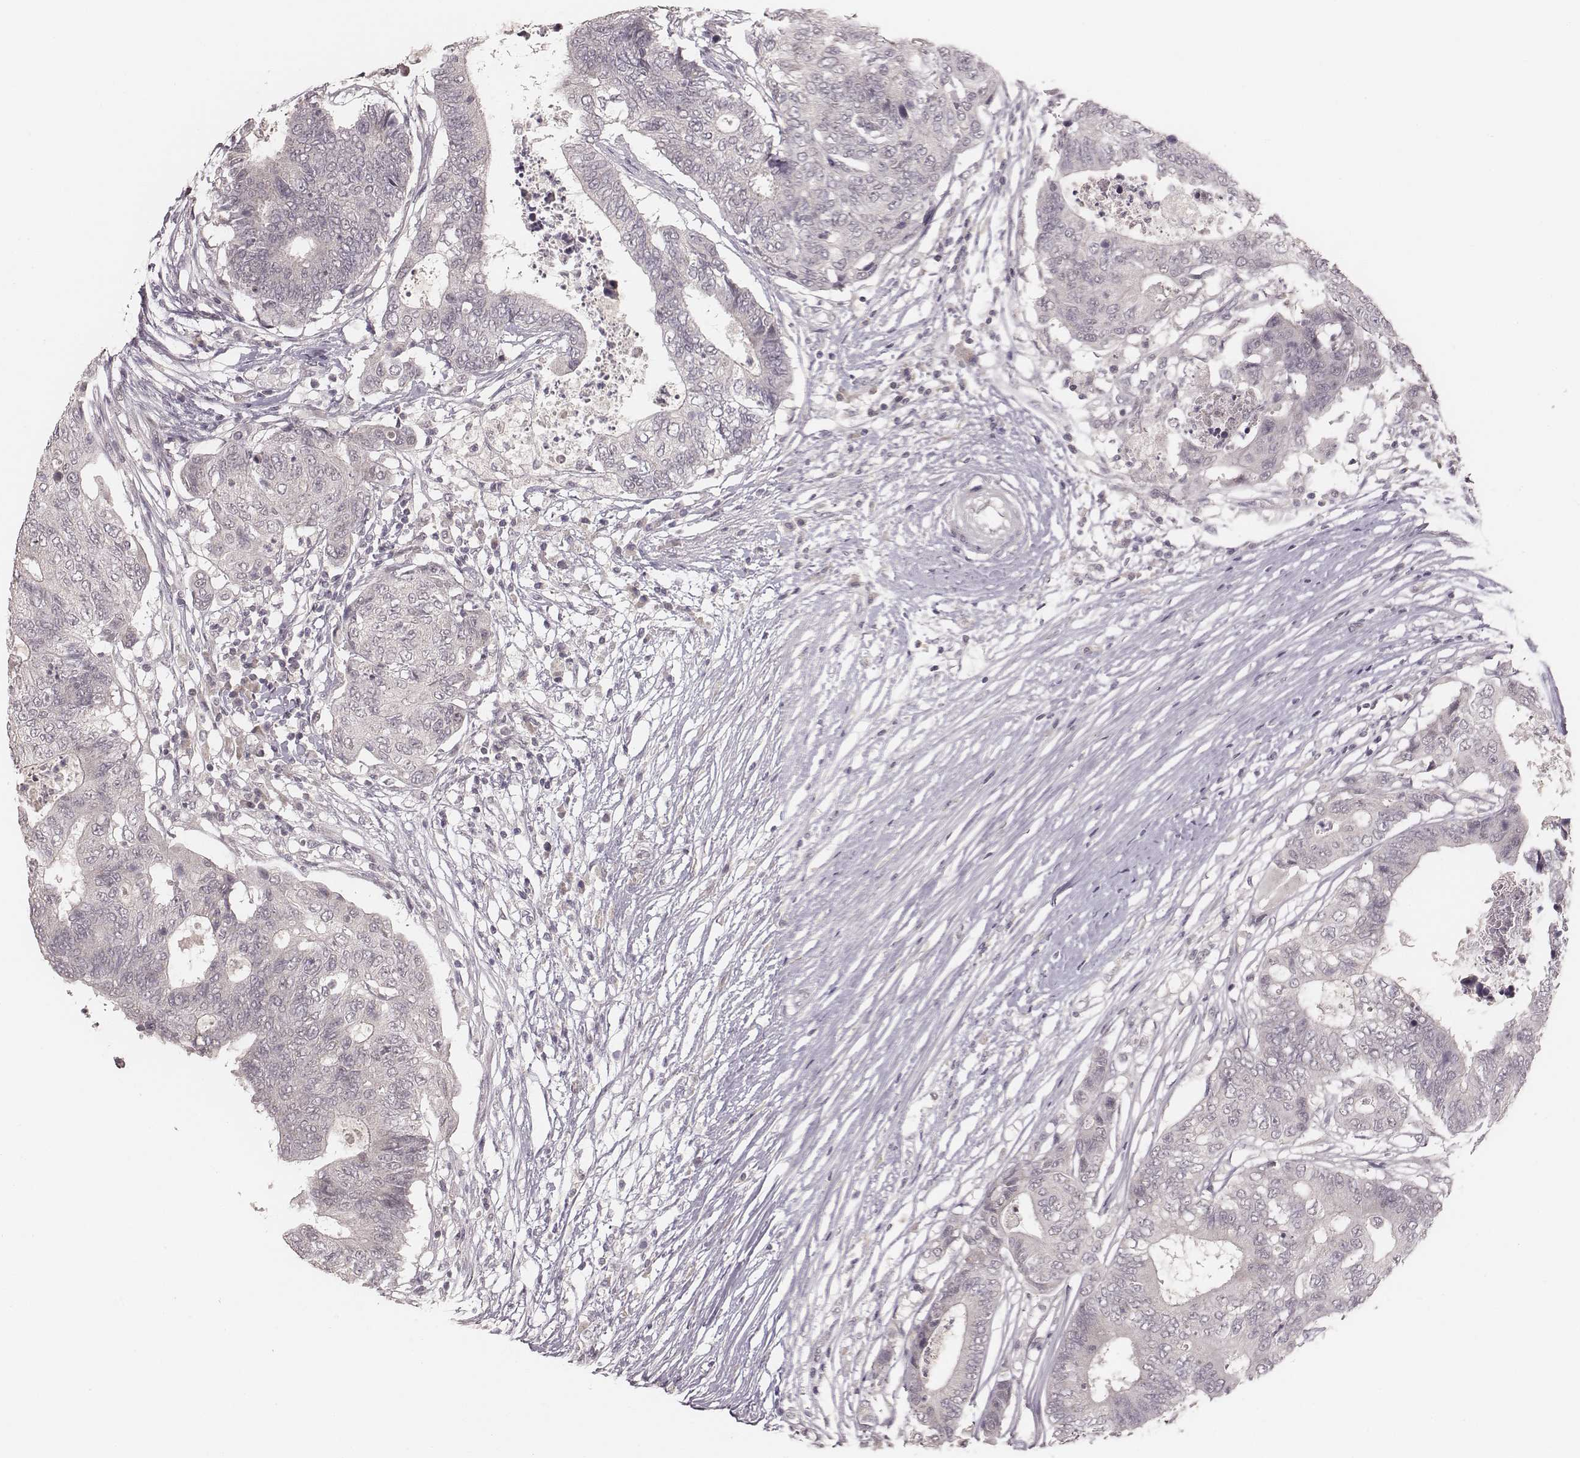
{"staining": {"intensity": "negative", "quantity": "none", "location": "none"}, "tissue": "colorectal cancer", "cell_type": "Tumor cells", "image_type": "cancer", "snomed": [{"axis": "morphology", "description": "Adenocarcinoma, NOS"}, {"axis": "topography", "description": "Colon"}], "caption": "DAB (3,3'-diaminobenzidine) immunohistochemical staining of human colorectal adenocarcinoma exhibits no significant staining in tumor cells. Nuclei are stained in blue.", "gene": "LY6K", "patient": {"sex": "female", "age": 48}}